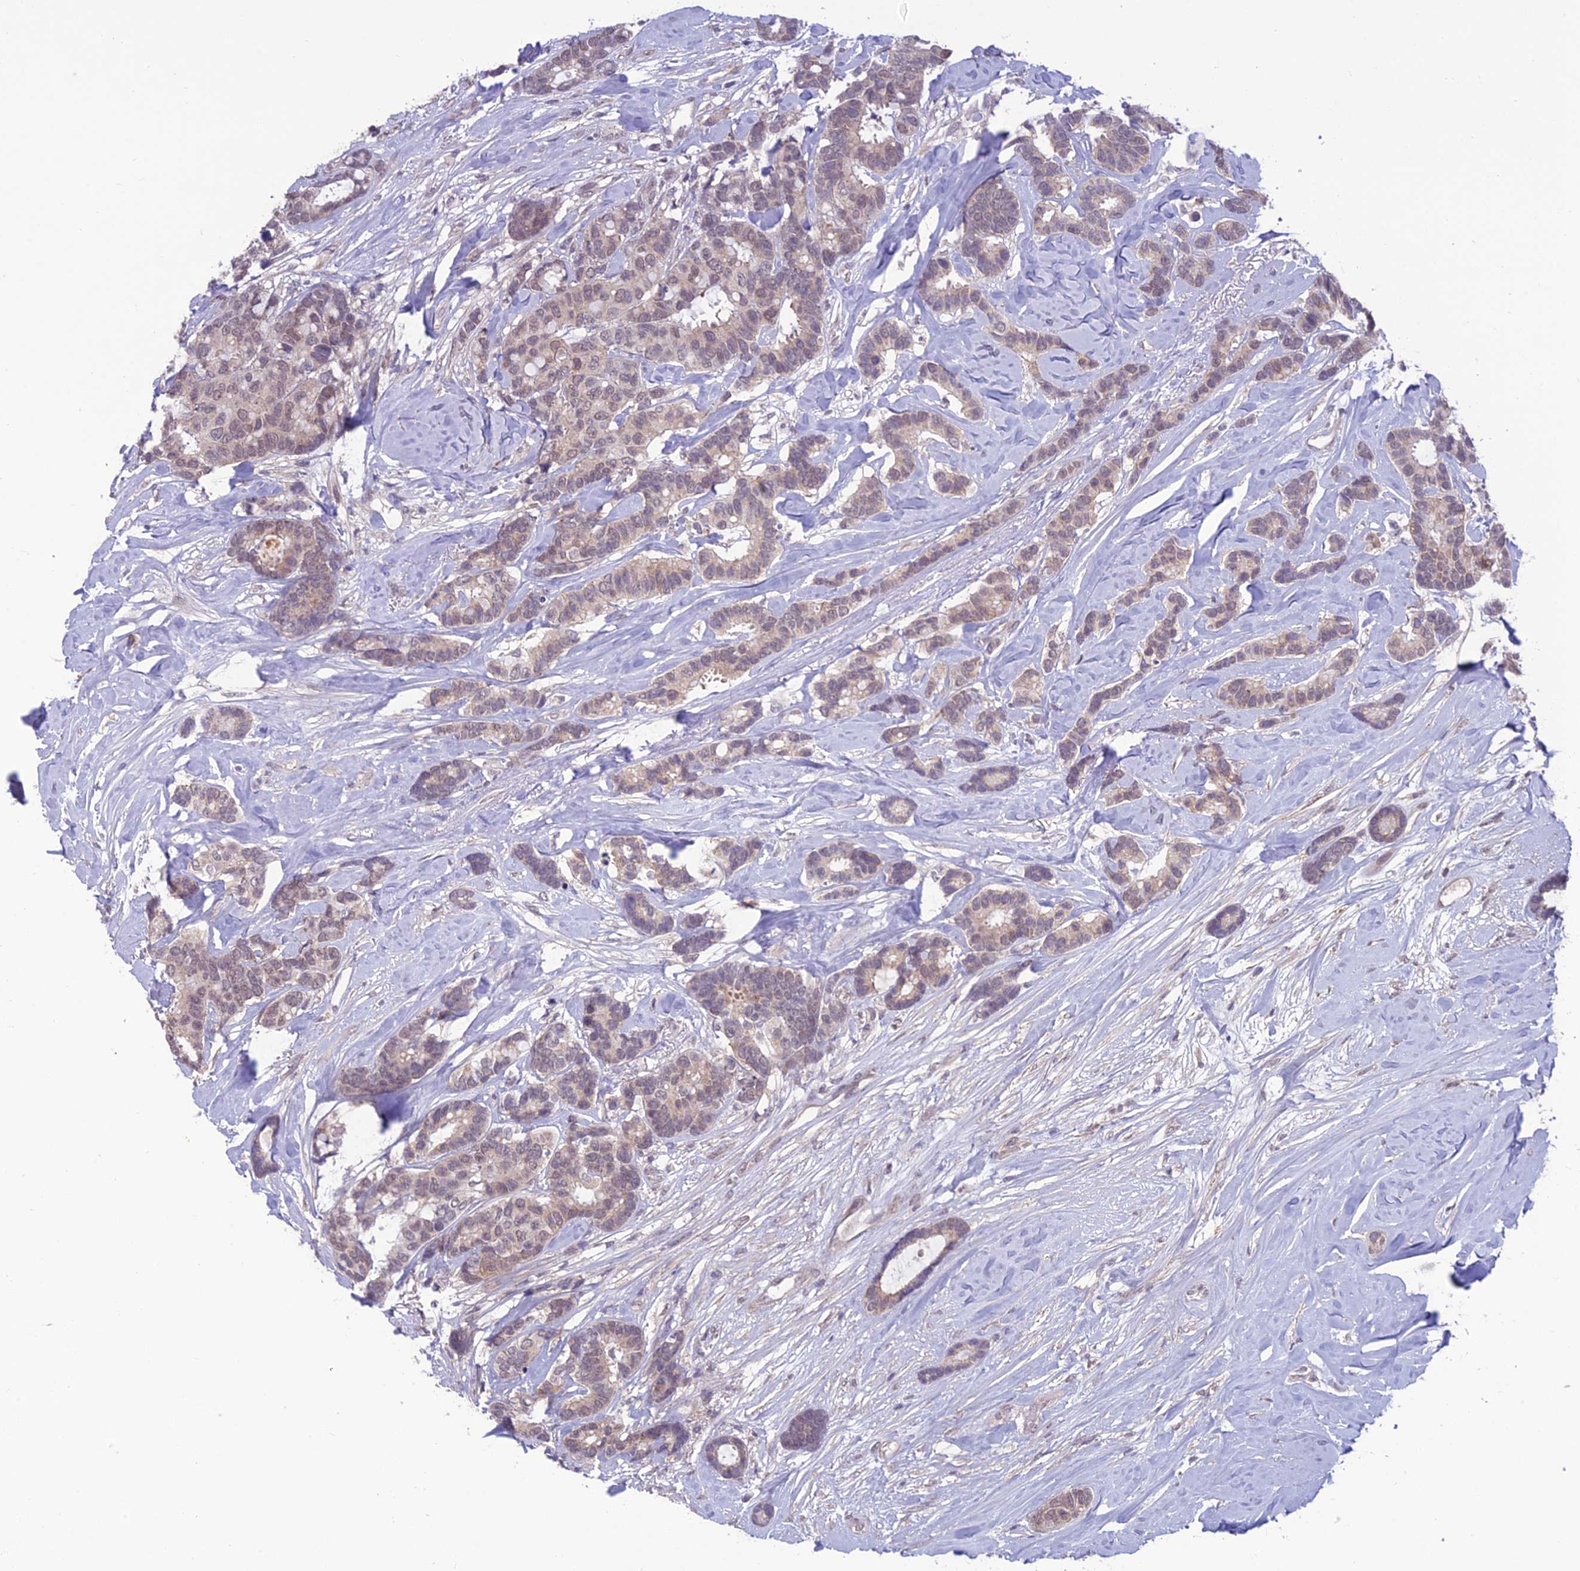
{"staining": {"intensity": "weak", "quantity": "25%-75%", "location": "cytoplasmic/membranous,nuclear"}, "tissue": "breast cancer", "cell_type": "Tumor cells", "image_type": "cancer", "snomed": [{"axis": "morphology", "description": "Duct carcinoma"}, {"axis": "topography", "description": "Breast"}], "caption": "IHC (DAB (3,3'-diaminobenzidine)) staining of human invasive ductal carcinoma (breast) shows weak cytoplasmic/membranous and nuclear protein positivity in about 25%-75% of tumor cells.", "gene": "FBRS", "patient": {"sex": "female", "age": 87}}